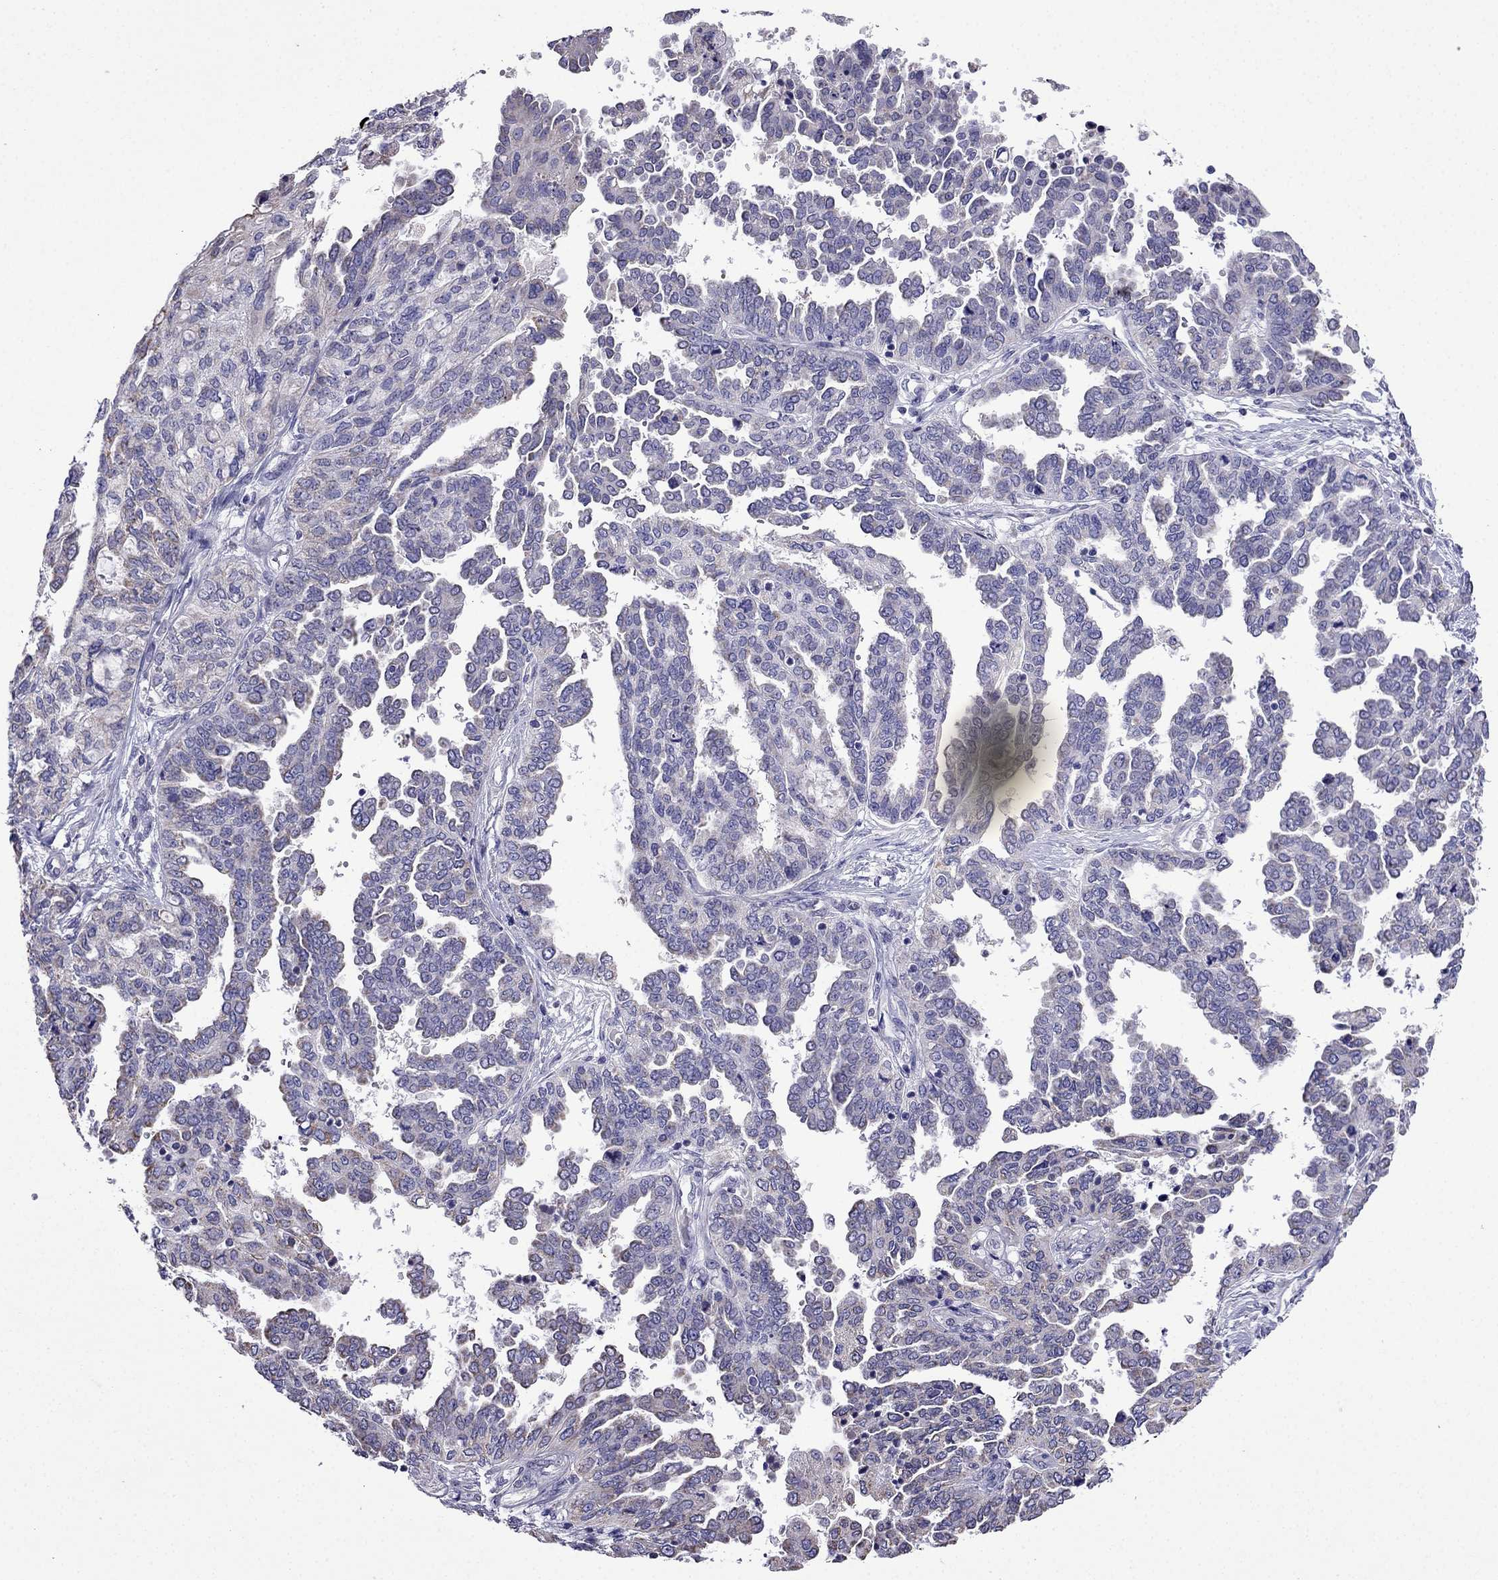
{"staining": {"intensity": "weak", "quantity": "25%-75%", "location": "cytoplasmic/membranous"}, "tissue": "ovarian cancer", "cell_type": "Tumor cells", "image_type": "cancer", "snomed": [{"axis": "morphology", "description": "Cystadenocarcinoma, serous, NOS"}, {"axis": "topography", "description": "Ovary"}], "caption": "Immunohistochemical staining of ovarian cancer (serous cystadenocarcinoma) reveals low levels of weak cytoplasmic/membranous staining in approximately 25%-75% of tumor cells.", "gene": "DSC1", "patient": {"sex": "female", "age": 53}}